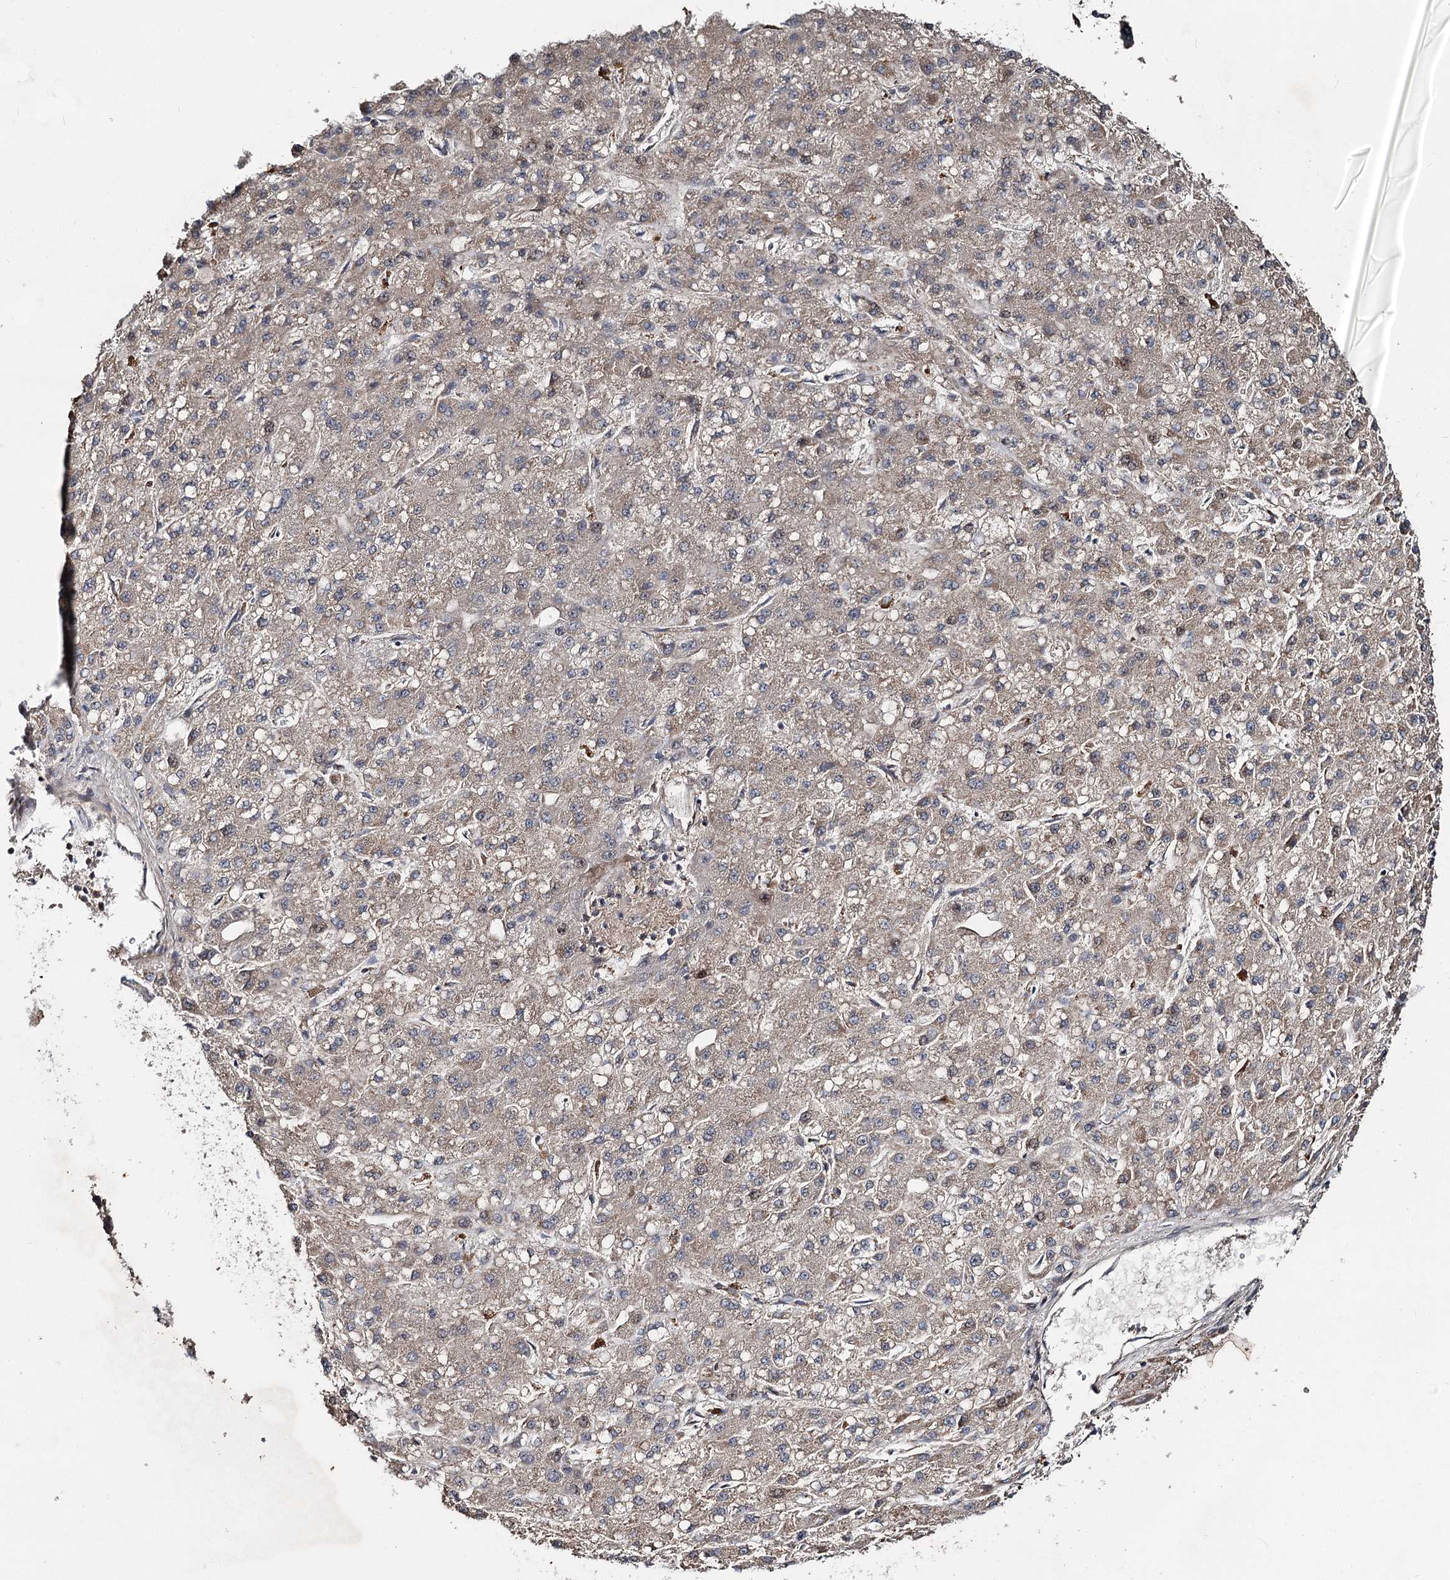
{"staining": {"intensity": "weak", "quantity": "25%-75%", "location": "cytoplasmic/membranous"}, "tissue": "liver cancer", "cell_type": "Tumor cells", "image_type": "cancer", "snomed": [{"axis": "morphology", "description": "Carcinoma, Hepatocellular, NOS"}, {"axis": "topography", "description": "Liver"}], "caption": "Immunohistochemical staining of liver cancer reveals low levels of weak cytoplasmic/membranous staining in about 25%-75% of tumor cells. (DAB IHC with brightfield microscopy, high magnification).", "gene": "MINDY3", "patient": {"sex": "male", "age": 67}}